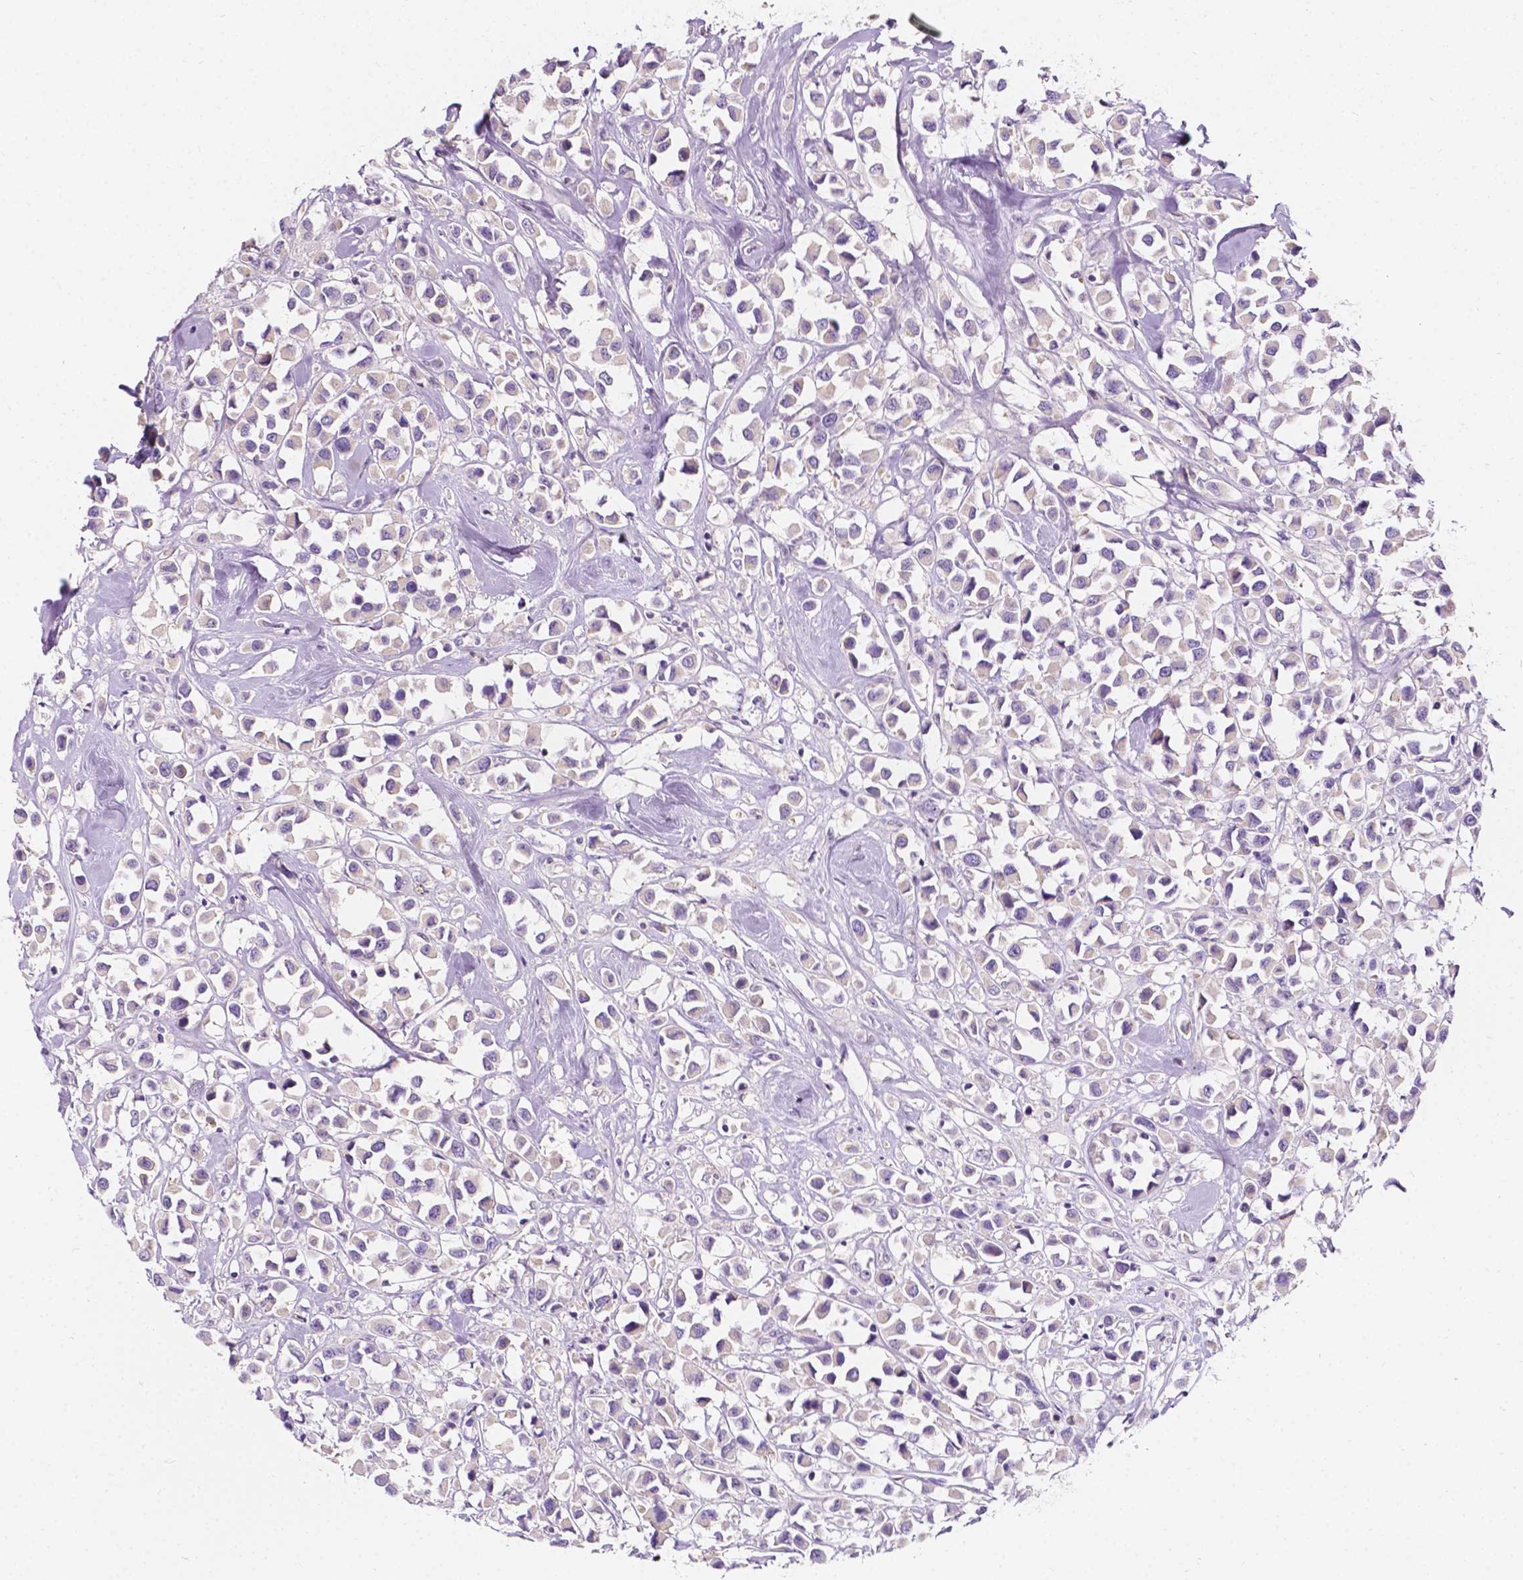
{"staining": {"intensity": "negative", "quantity": "none", "location": "none"}, "tissue": "breast cancer", "cell_type": "Tumor cells", "image_type": "cancer", "snomed": [{"axis": "morphology", "description": "Duct carcinoma"}, {"axis": "topography", "description": "Breast"}], "caption": "A histopathology image of human breast infiltrating ductal carcinoma is negative for staining in tumor cells.", "gene": "SIRT2", "patient": {"sex": "female", "age": 61}}